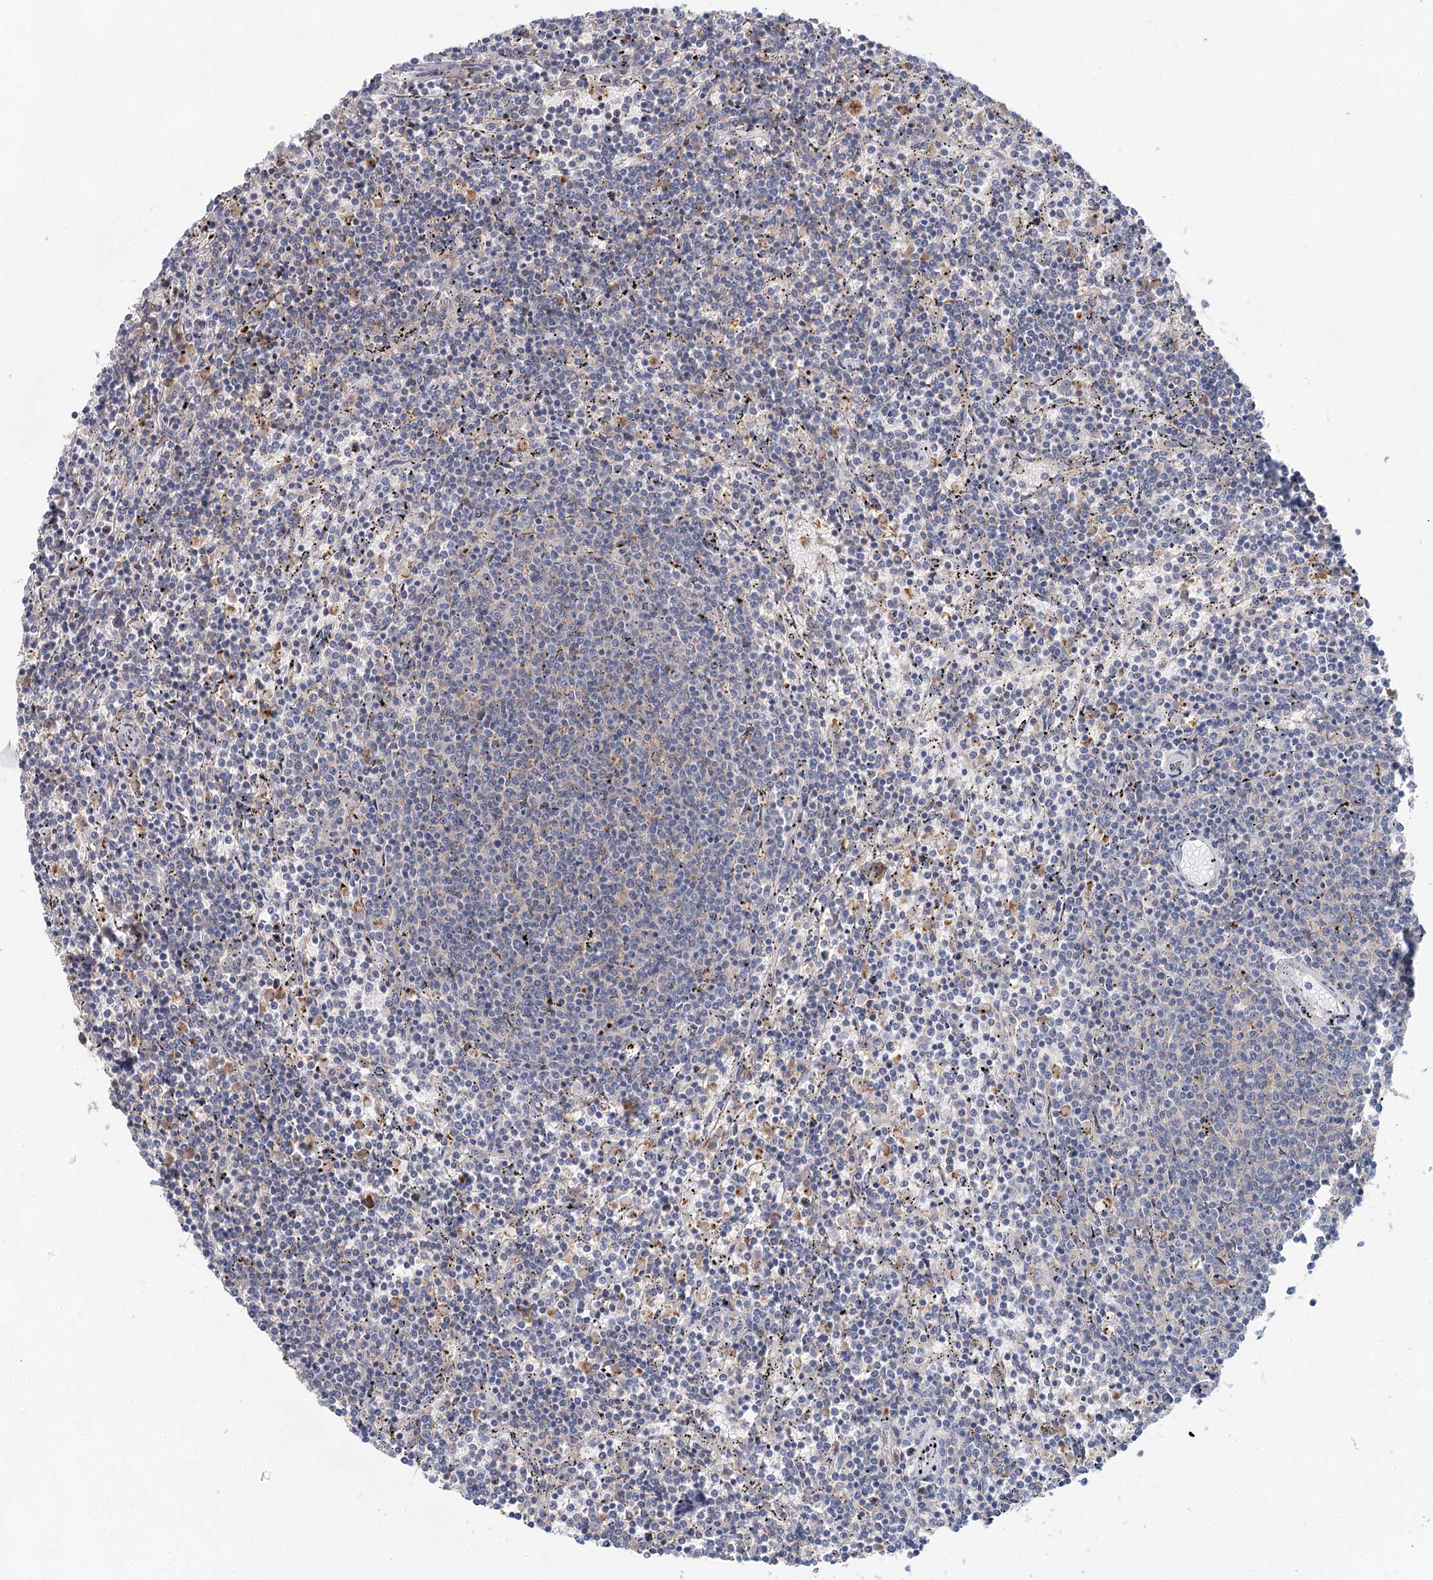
{"staining": {"intensity": "negative", "quantity": "none", "location": "none"}, "tissue": "lymphoma", "cell_type": "Tumor cells", "image_type": "cancer", "snomed": [{"axis": "morphology", "description": "Malignant lymphoma, non-Hodgkin's type, Low grade"}, {"axis": "topography", "description": "Spleen"}], "caption": "Tumor cells are negative for brown protein staining in lymphoma.", "gene": "BLTP1", "patient": {"sex": "female", "age": 50}}